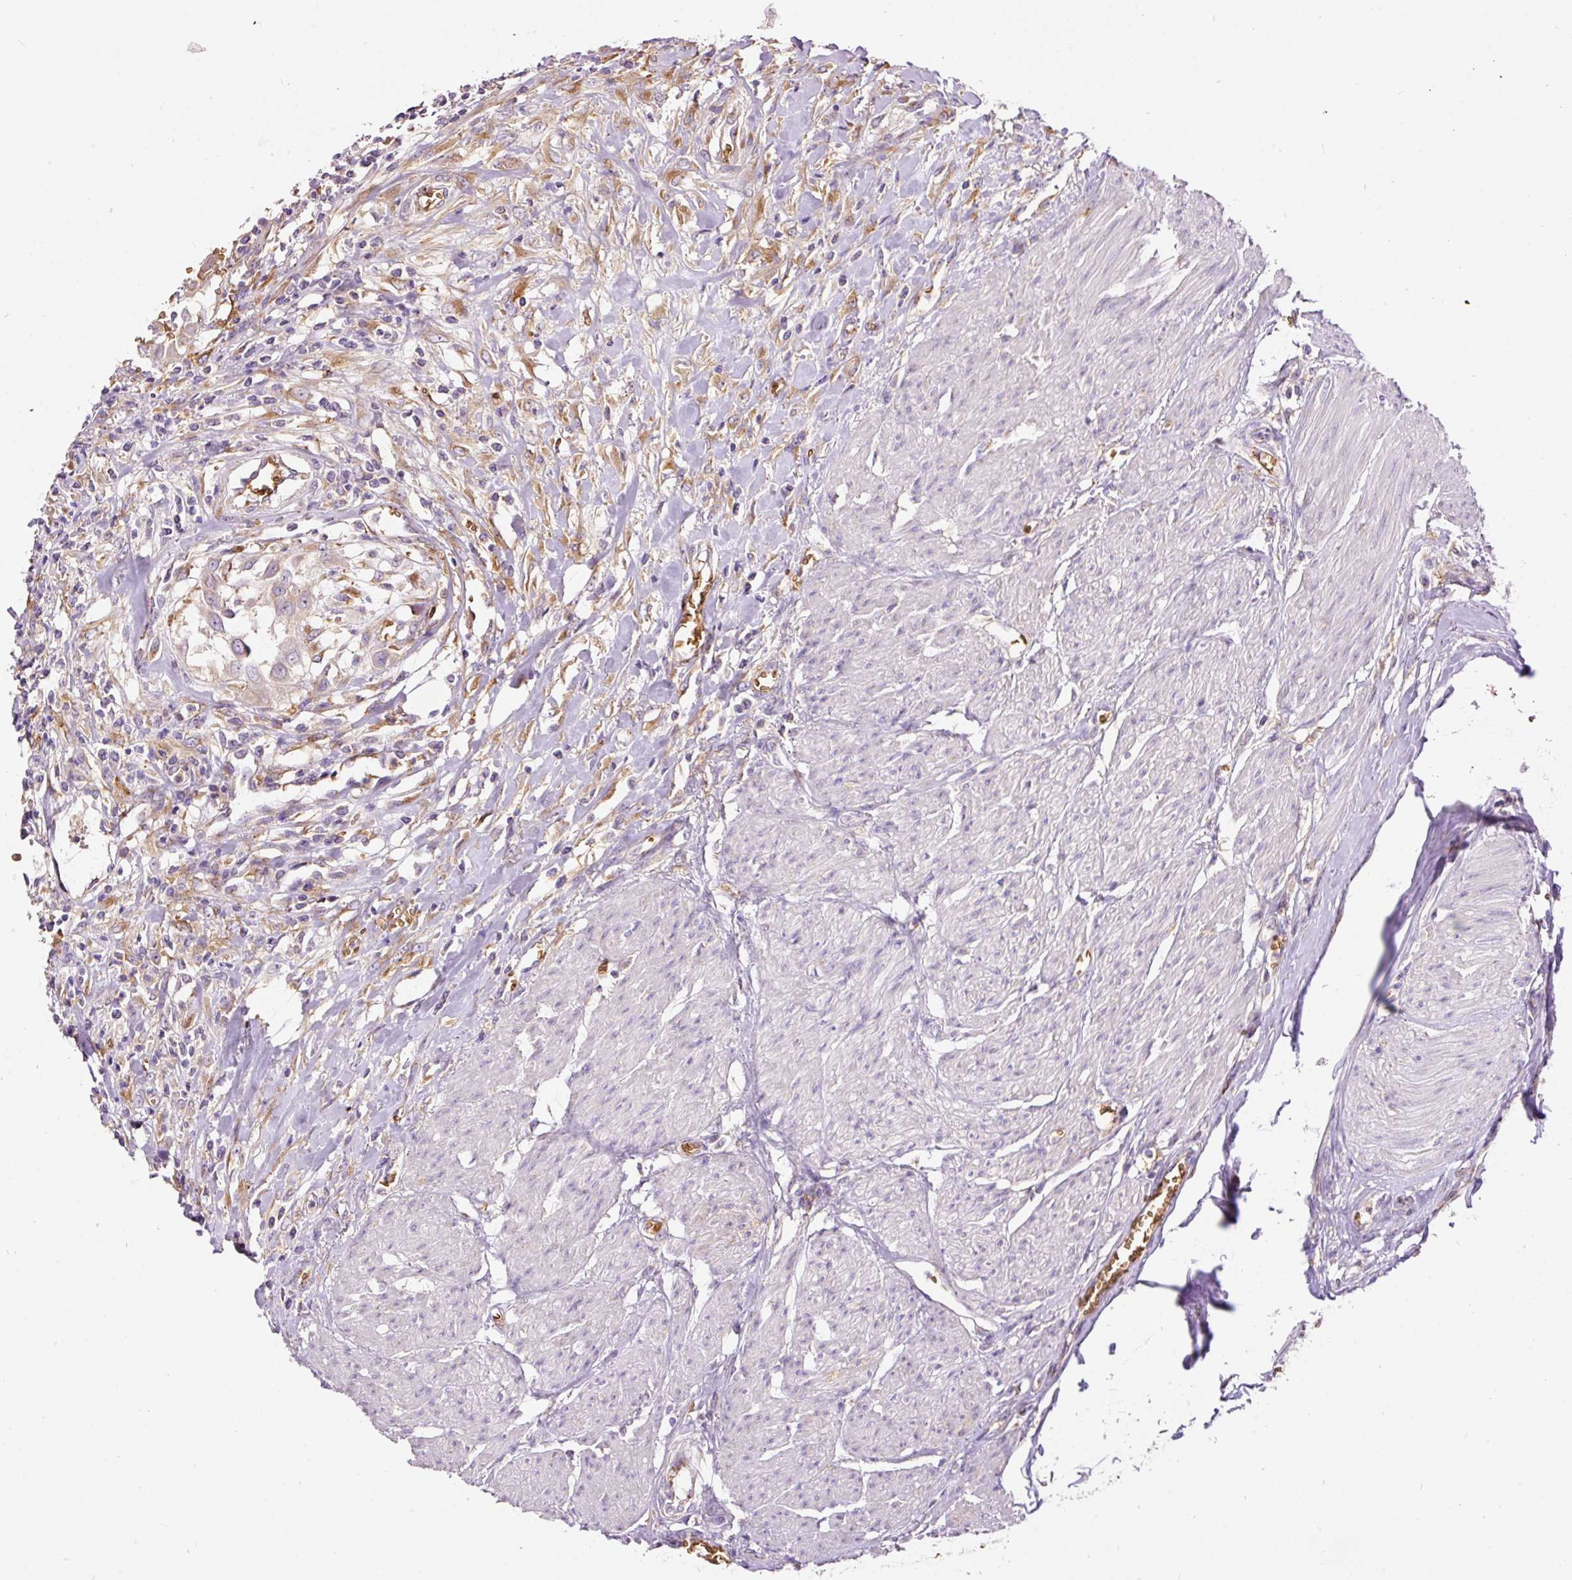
{"staining": {"intensity": "weak", "quantity": "<25%", "location": "cytoplasmic/membranous"}, "tissue": "urothelial cancer", "cell_type": "Tumor cells", "image_type": "cancer", "snomed": [{"axis": "morphology", "description": "Urothelial carcinoma, High grade"}, {"axis": "topography", "description": "Urinary bladder"}], "caption": "Immunohistochemistry of urothelial cancer demonstrates no positivity in tumor cells.", "gene": "PRRC2A", "patient": {"sex": "male", "age": 57}}